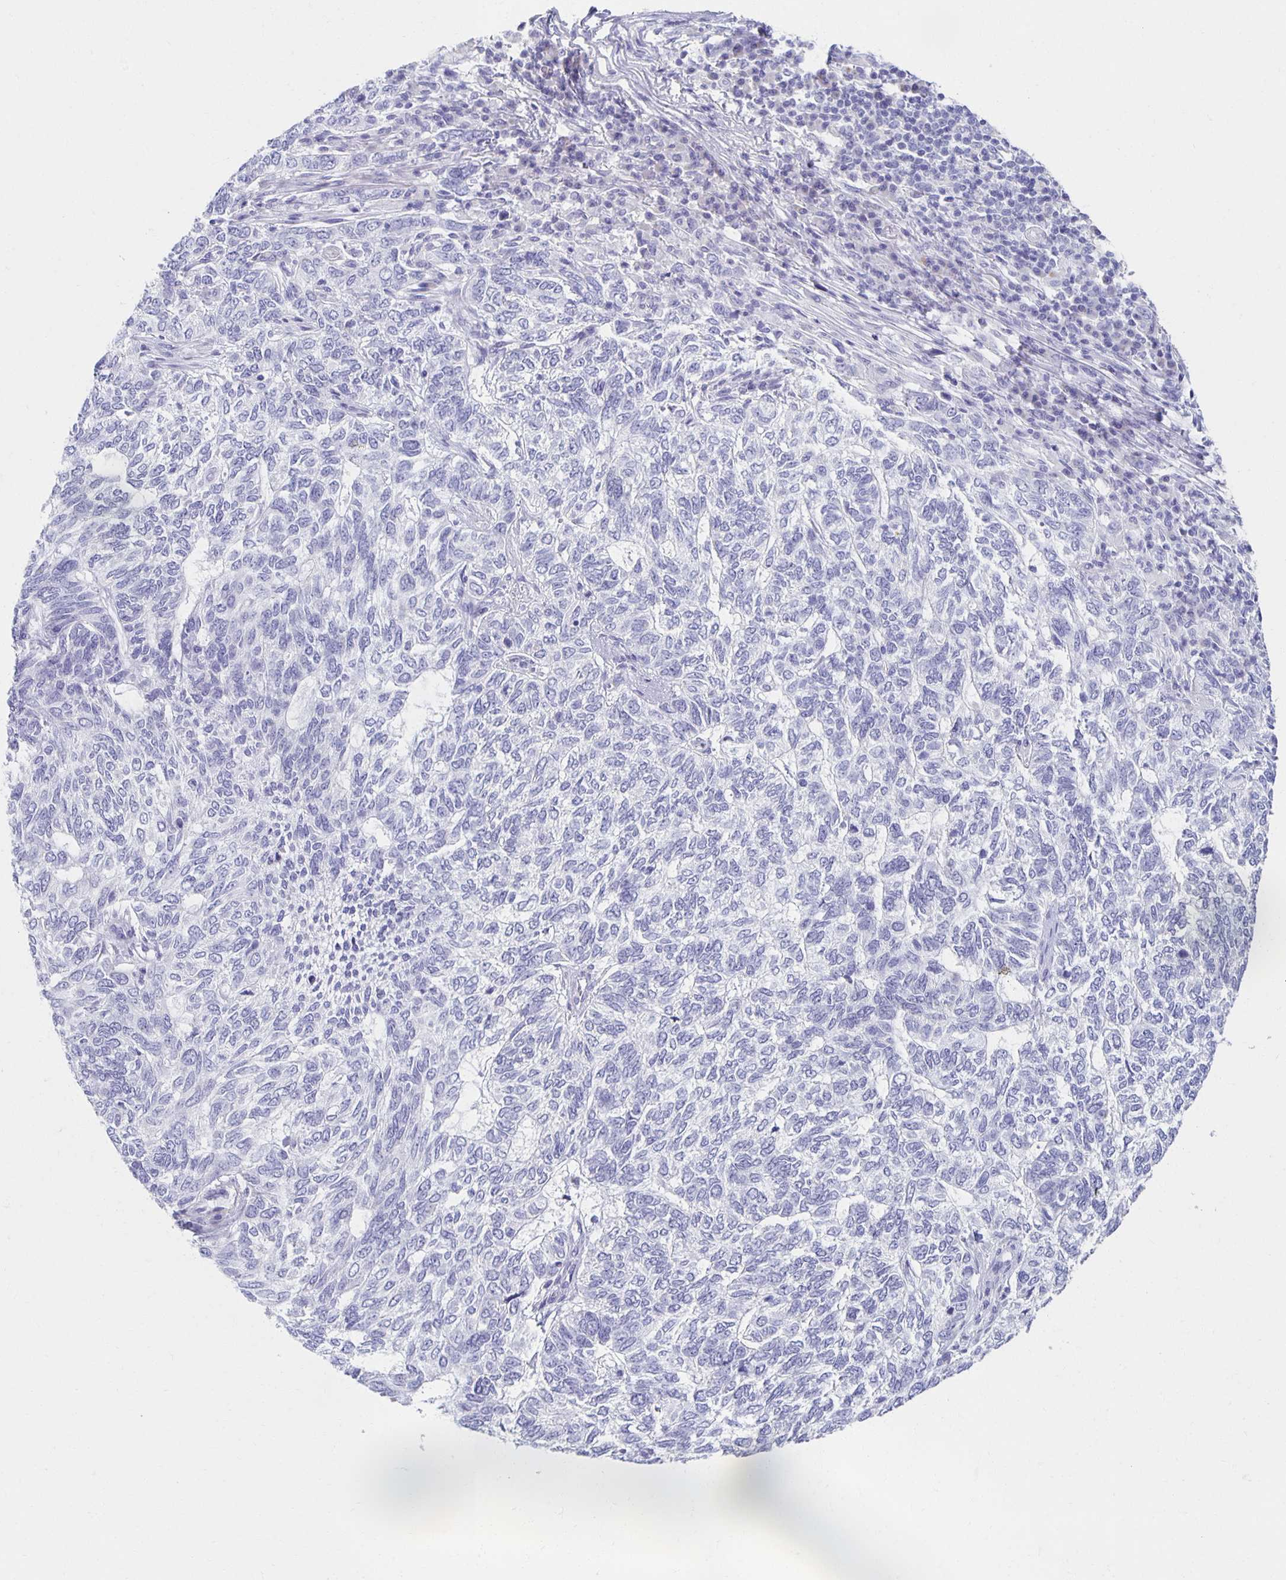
{"staining": {"intensity": "negative", "quantity": "none", "location": "none"}, "tissue": "skin cancer", "cell_type": "Tumor cells", "image_type": "cancer", "snomed": [{"axis": "morphology", "description": "Basal cell carcinoma"}, {"axis": "topography", "description": "Skin"}], "caption": "DAB immunohistochemical staining of human skin cancer exhibits no significant expression in tumor cells.", "gene": "TEX44", "patient": {"sex": "female", "age": 65}}